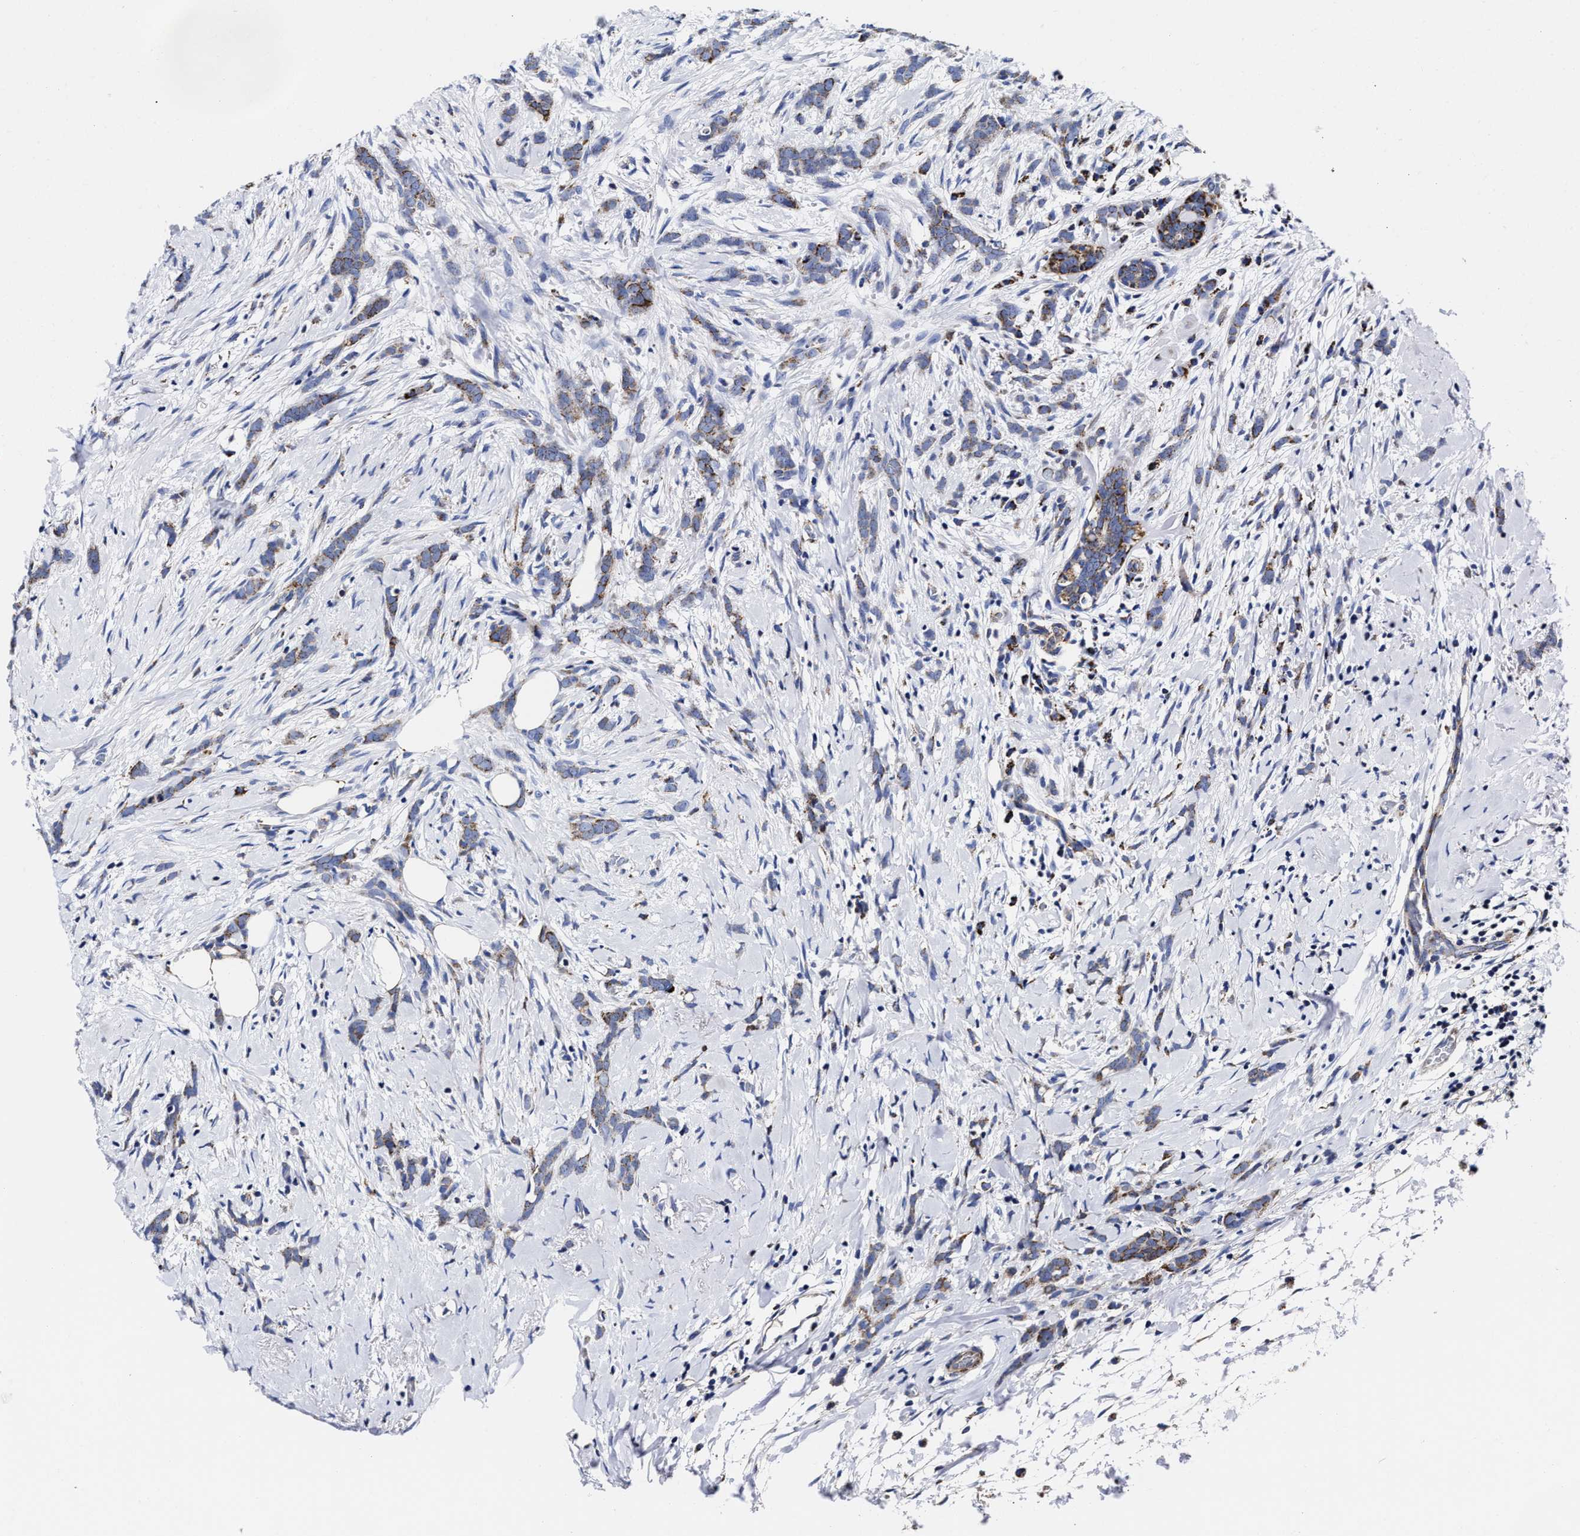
{"staining": {"intensity": "moderate", "quantity": "25%-75%", "location": "cytoplasmic/membranous"}, "tissue": "breast cancer", "cell_type": "Tumor cells", "image_type": "cancer", "snomed": [{"axis": "morphology", "description": "Lobular carcinoma, in situ"}, {"axis": "morphology", "description": "Lobular carcinoma"}, {"axis": "topography", "description": "Breast"}], "caption": "IHC of human lobular carcinoma (breast) displays medium levels of moderate cytoplasmic/membranous staining in approximately 25%-75% of tumor cells.", "gene": "HINT2", "patient": {"sex": "female", "age": 41}}